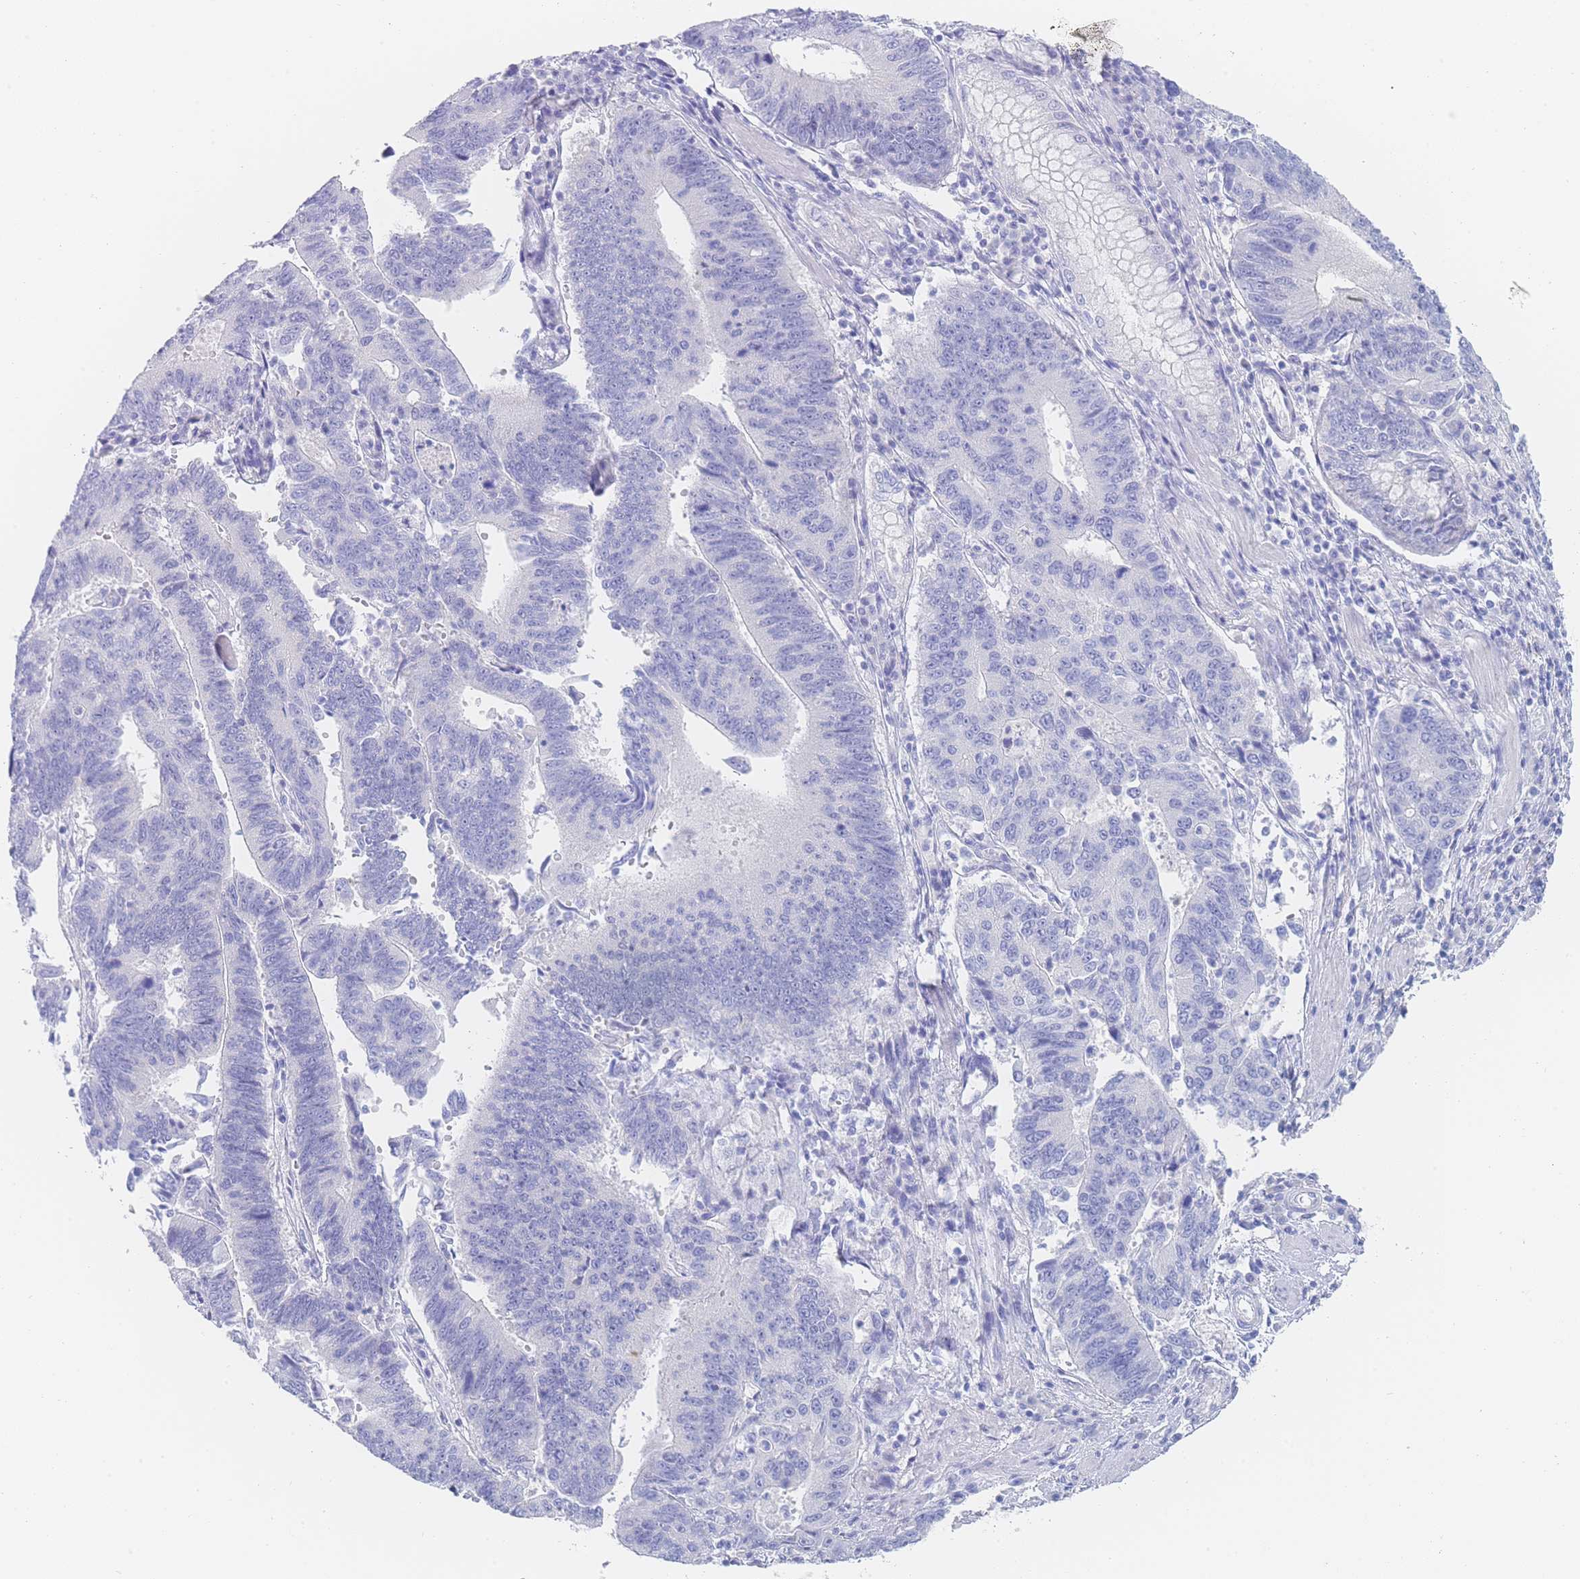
{"staining": {"intensity": "negative", "quantity": "none", "location": "none"}, "tissue": "stomach cancer", "cell_type": "Tumor cells", "image_type": "cancer", "snomed": [{"axis": "morphology", "description": "Adenocarcinoma, NOS"}, {"axis": "topography", "description": "Stomach"}], "caption": "An image of human stomach adenocarcinoma is negative for staining in tumor cells.", "gene": "LZTFL1", "patient": {"sex": "male", "age": 59}}